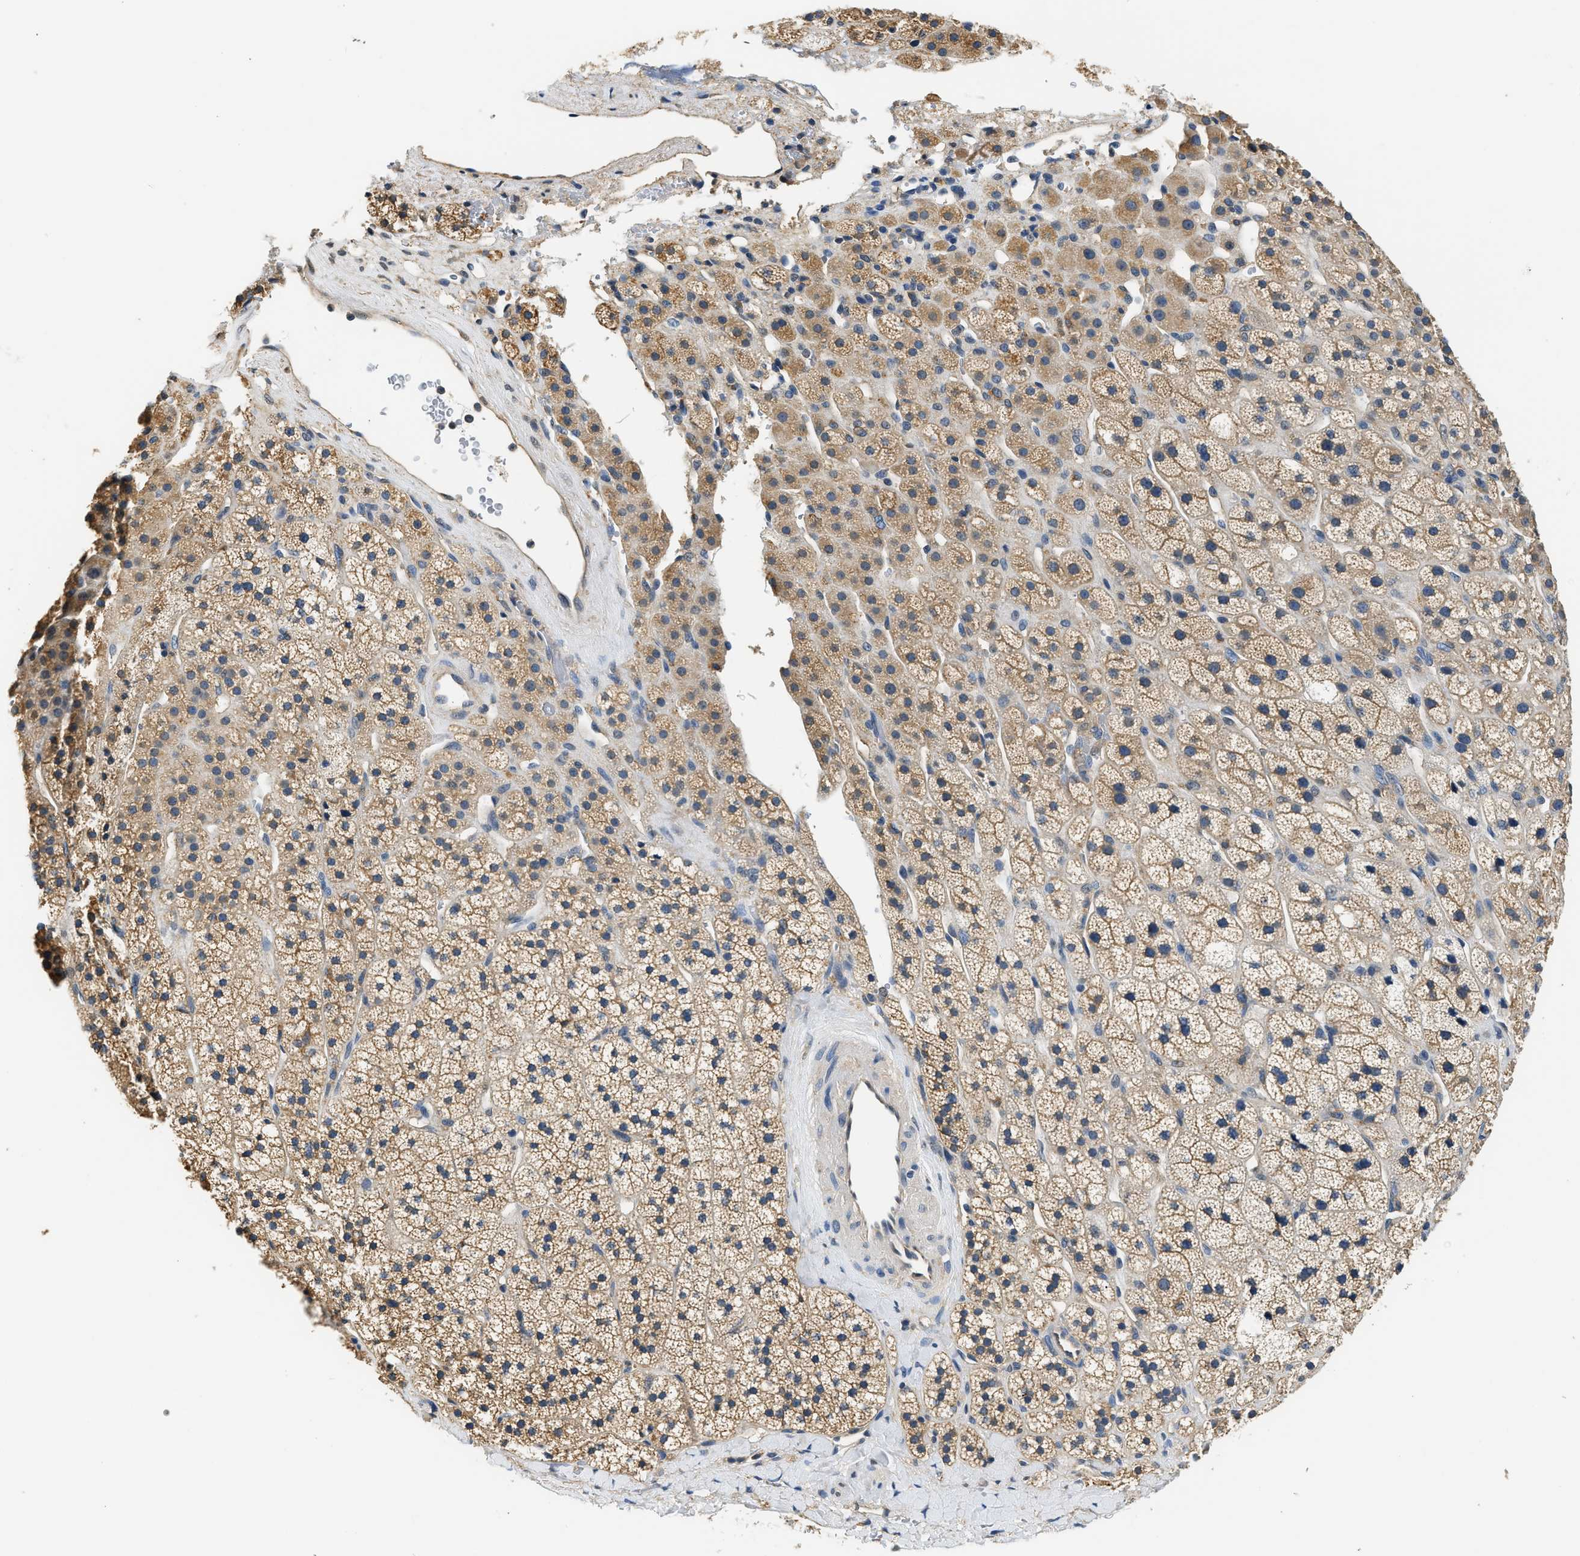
{"staining": {"intensity": "moderate", "quantity": ">75%", "location": "cytoplasmic/membranous"}, "tissue": "adrenal gland", "cell_type": "Glandular cells", "image_type": "normal", "snomed": [{"axis": "morphology", "description": "Normal tissue, NOS"}, {"axis": "topography", "description": "Adrenal gland"}], "caption": "Immunohistochemistry (IHC) micrograph of benign adrenal gland: human adrenal gland stained using immunohistochemistry displays medium levels of moderate protein expression localized specifically in the cytoplasmic/membranous of glandular cells, appearing as a cytoplasmic/membranous brown color.", "gene": "BCL7C", "patient": {"sex": "male", "age": 56}}